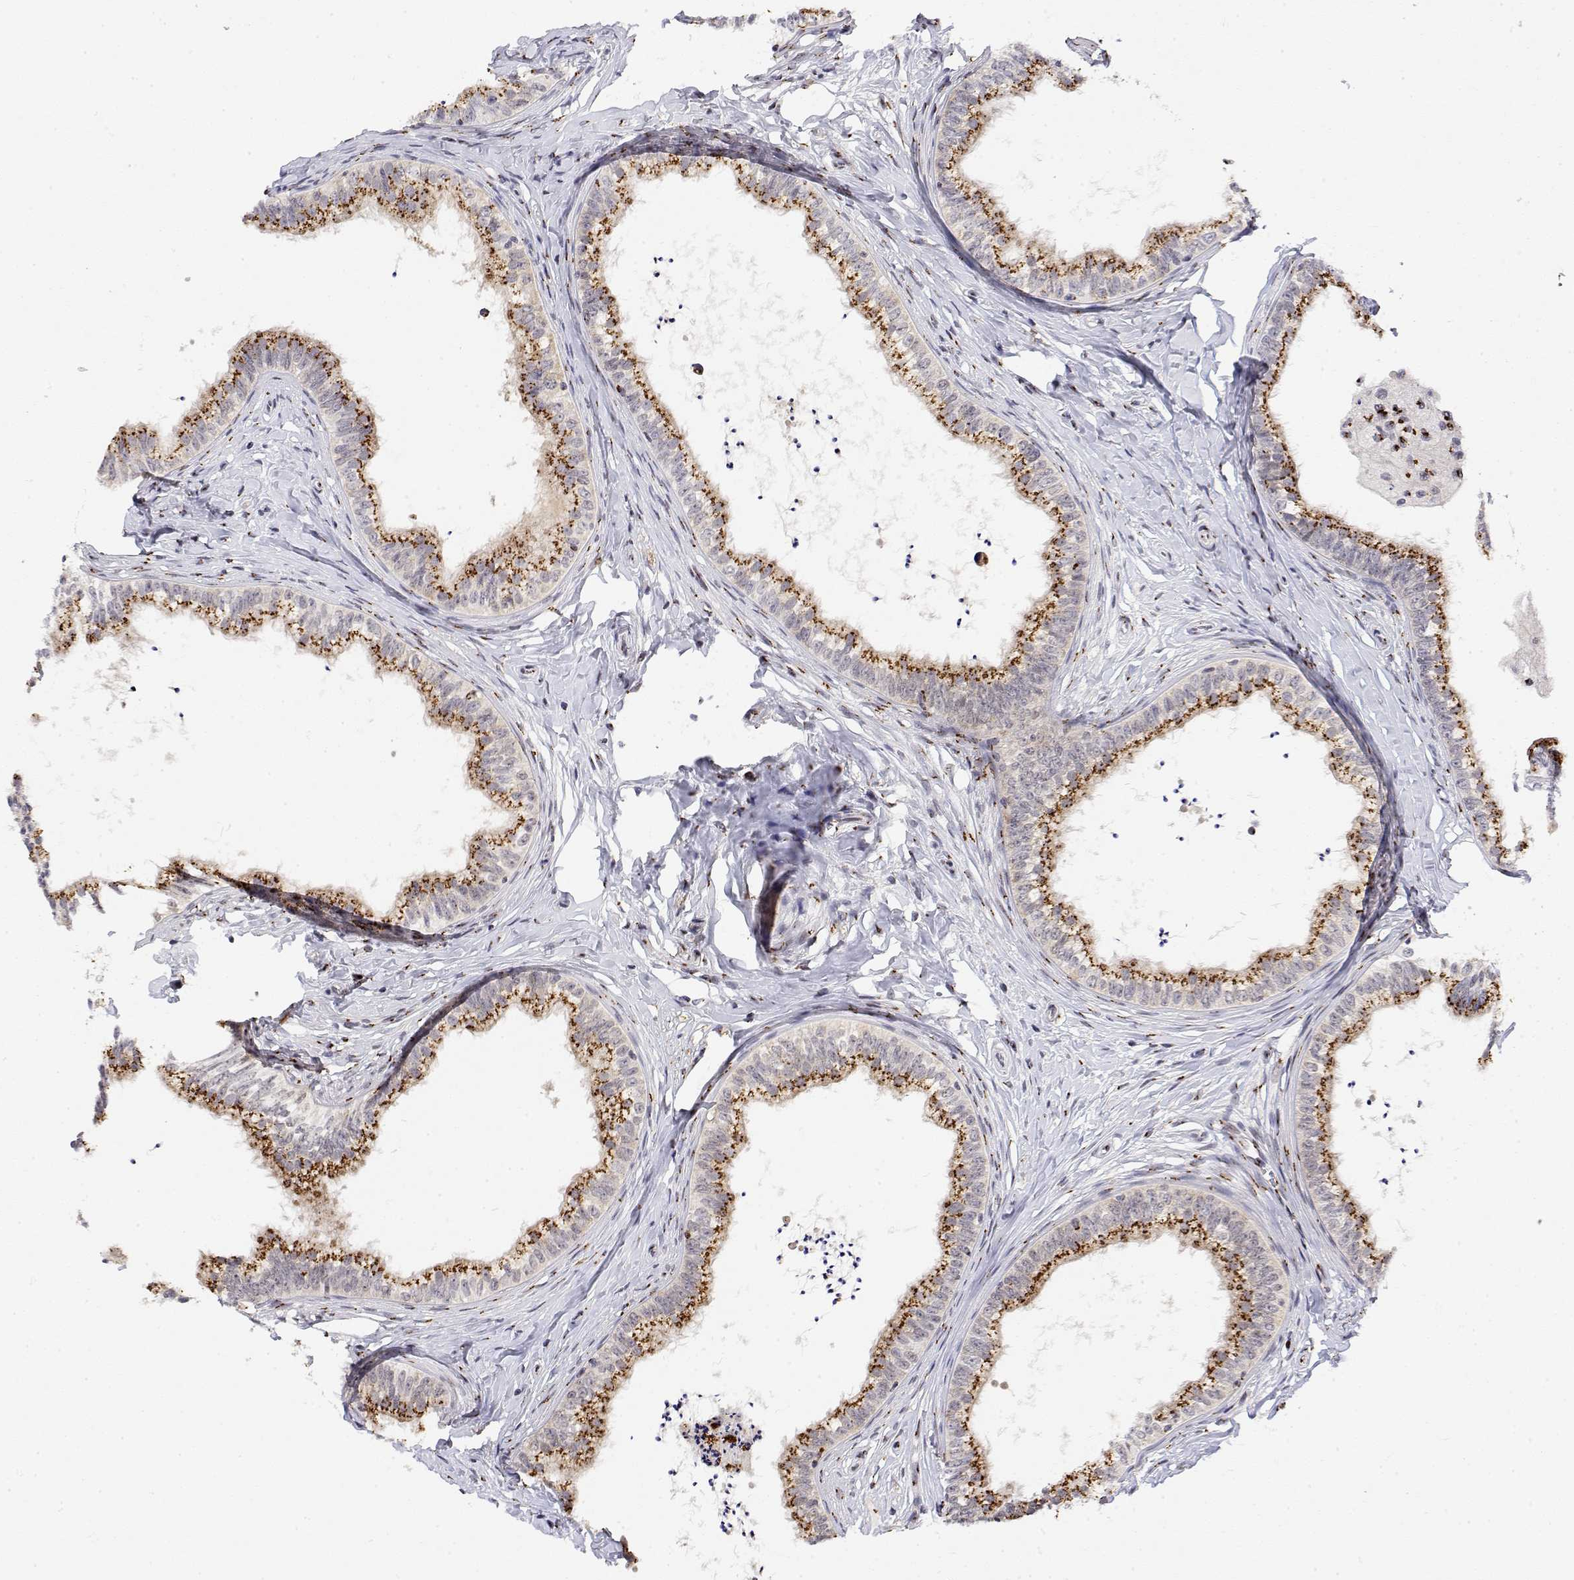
{"staining": {"intensity": "strong", "quantity": ">75%", "location": "cytoplasmic/membranous"}, "tissue": "epididymis", "cell_type": "Glandular cells", "image_type": "normal", "snomed": [{"axis": "morphology", "description": "Normal tissue, NOS"}, {"axis": "topography", "description": "Epididymis"}], "caption": "A photomicrograph of human epididymis stained for a protein exhibits strong cytoplasmic/membranous brown staining in glandular cells. (IHC, brightfield microscopy, high magnification).", "gene": "YIPF3", "patient": {"sex": "male", "age": 24}}